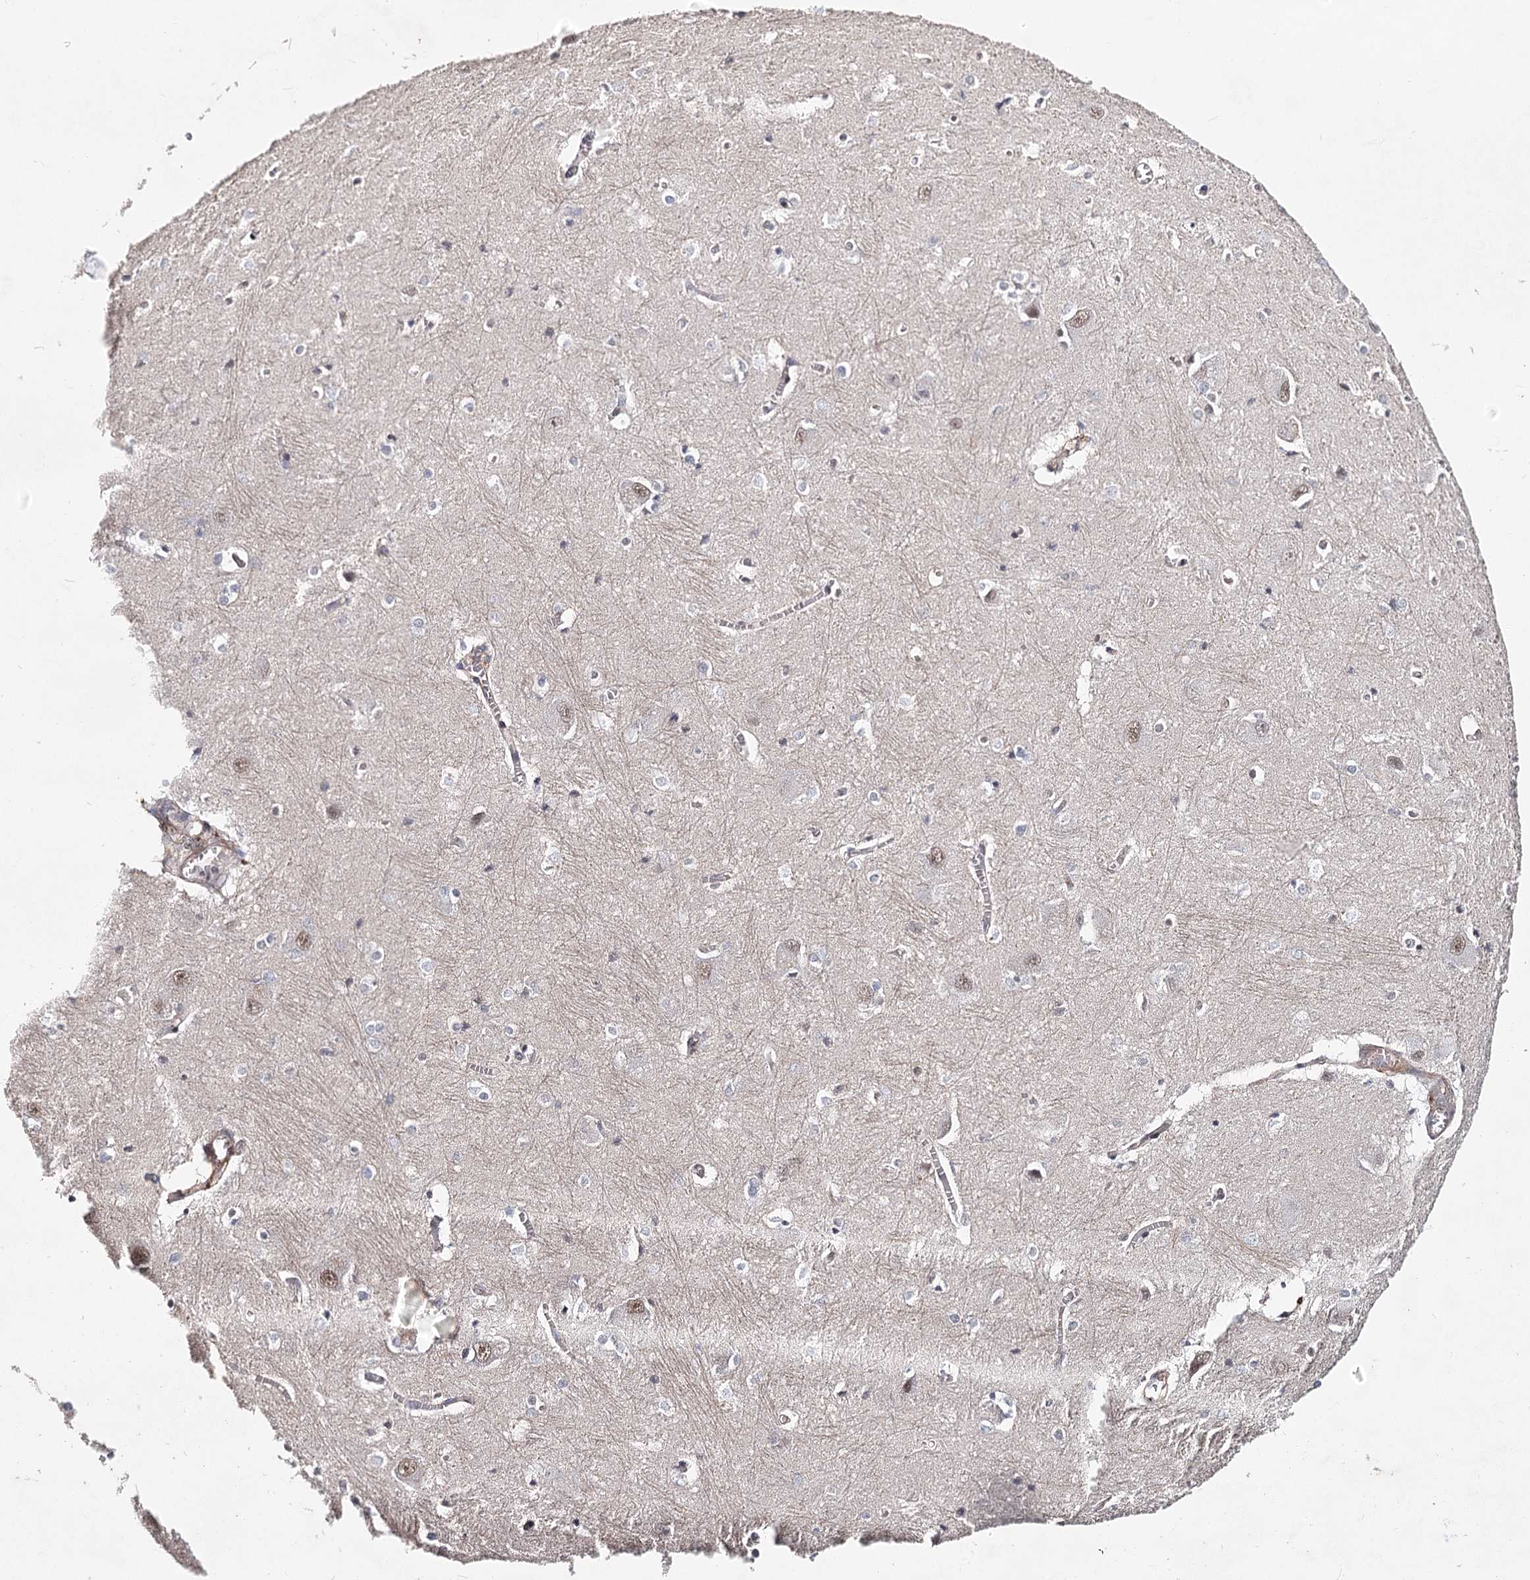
{"staining": {"intensity": "negative", "quantity": "none", "location": "none"}, "tissue": "caudate", "cell_type": "Glial cells", "image_type": "normal", "snomed": [{"axis": "morphology", "description": "Normal tissue, NOS"}, {"axis": "topography", "description": "Lateral ventricle wall"}], "caption": "Immunohistochemical staining of normal caudate exhibits no significant staining in glial cells.", "gene": "TMEM218", "patient": {"sex": "male", "age": 37}}